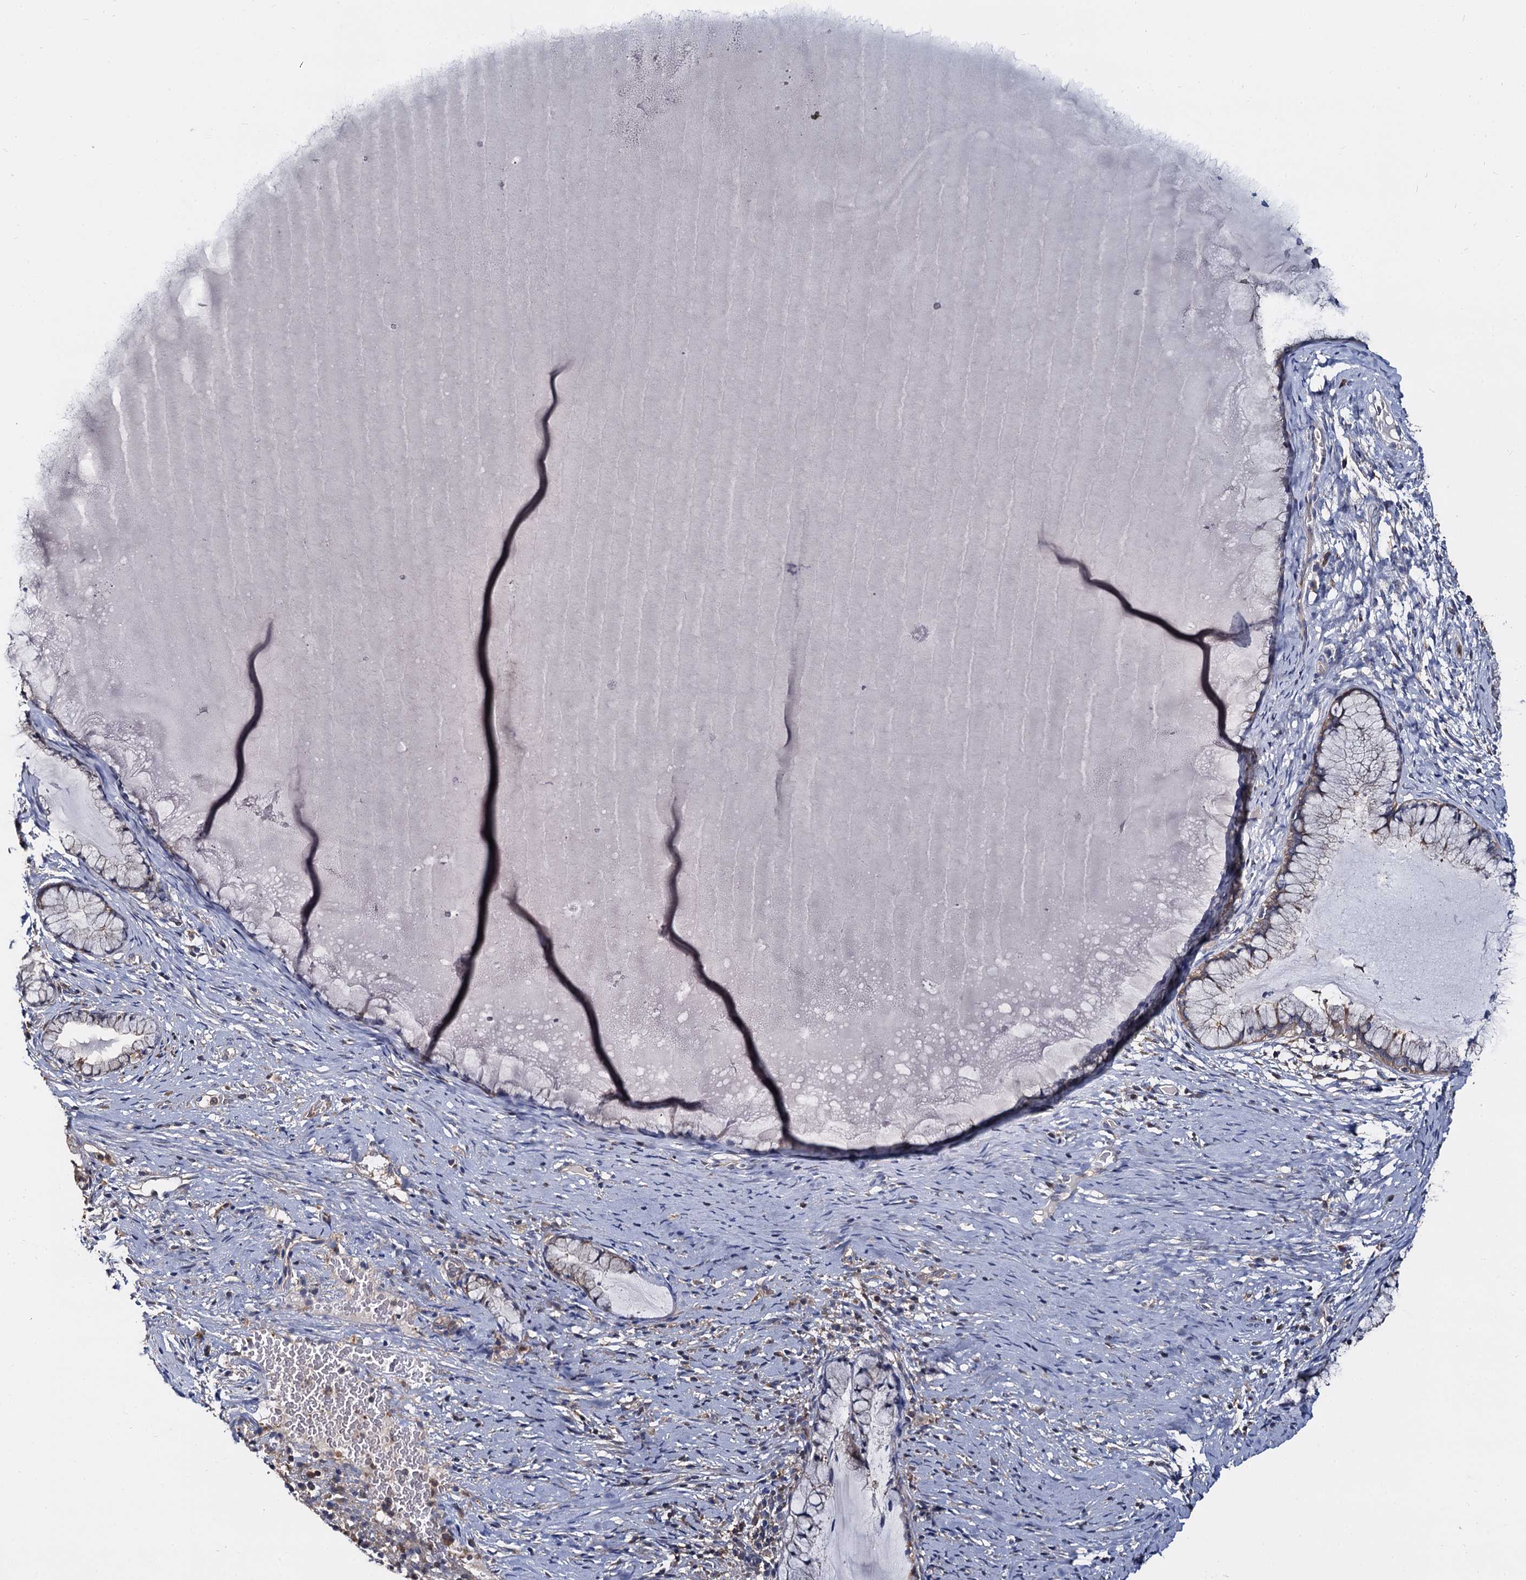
{"staining": {"intensity": "weak", "quantity": "<25%", "location": "cytoplasmic/membranous"}, "tissue": "cervix", "cell_type": "Glandular cells", "image_type": "normal", "snomed": [{"axis": "morphology", "description": "Normal tissue, NOS"}, {"axis": "topography", "description": "Cervix"}], "caption": "There is no significant positivity in glandular cells of cervix. The staining is performed using DAB (3,3'-diaminobenzidine) brown chromogen with nuclei counter-stained in using hematoxylin.", "gene": "ANKRD13A", "patient": {"sex": "female", "age": 42}}